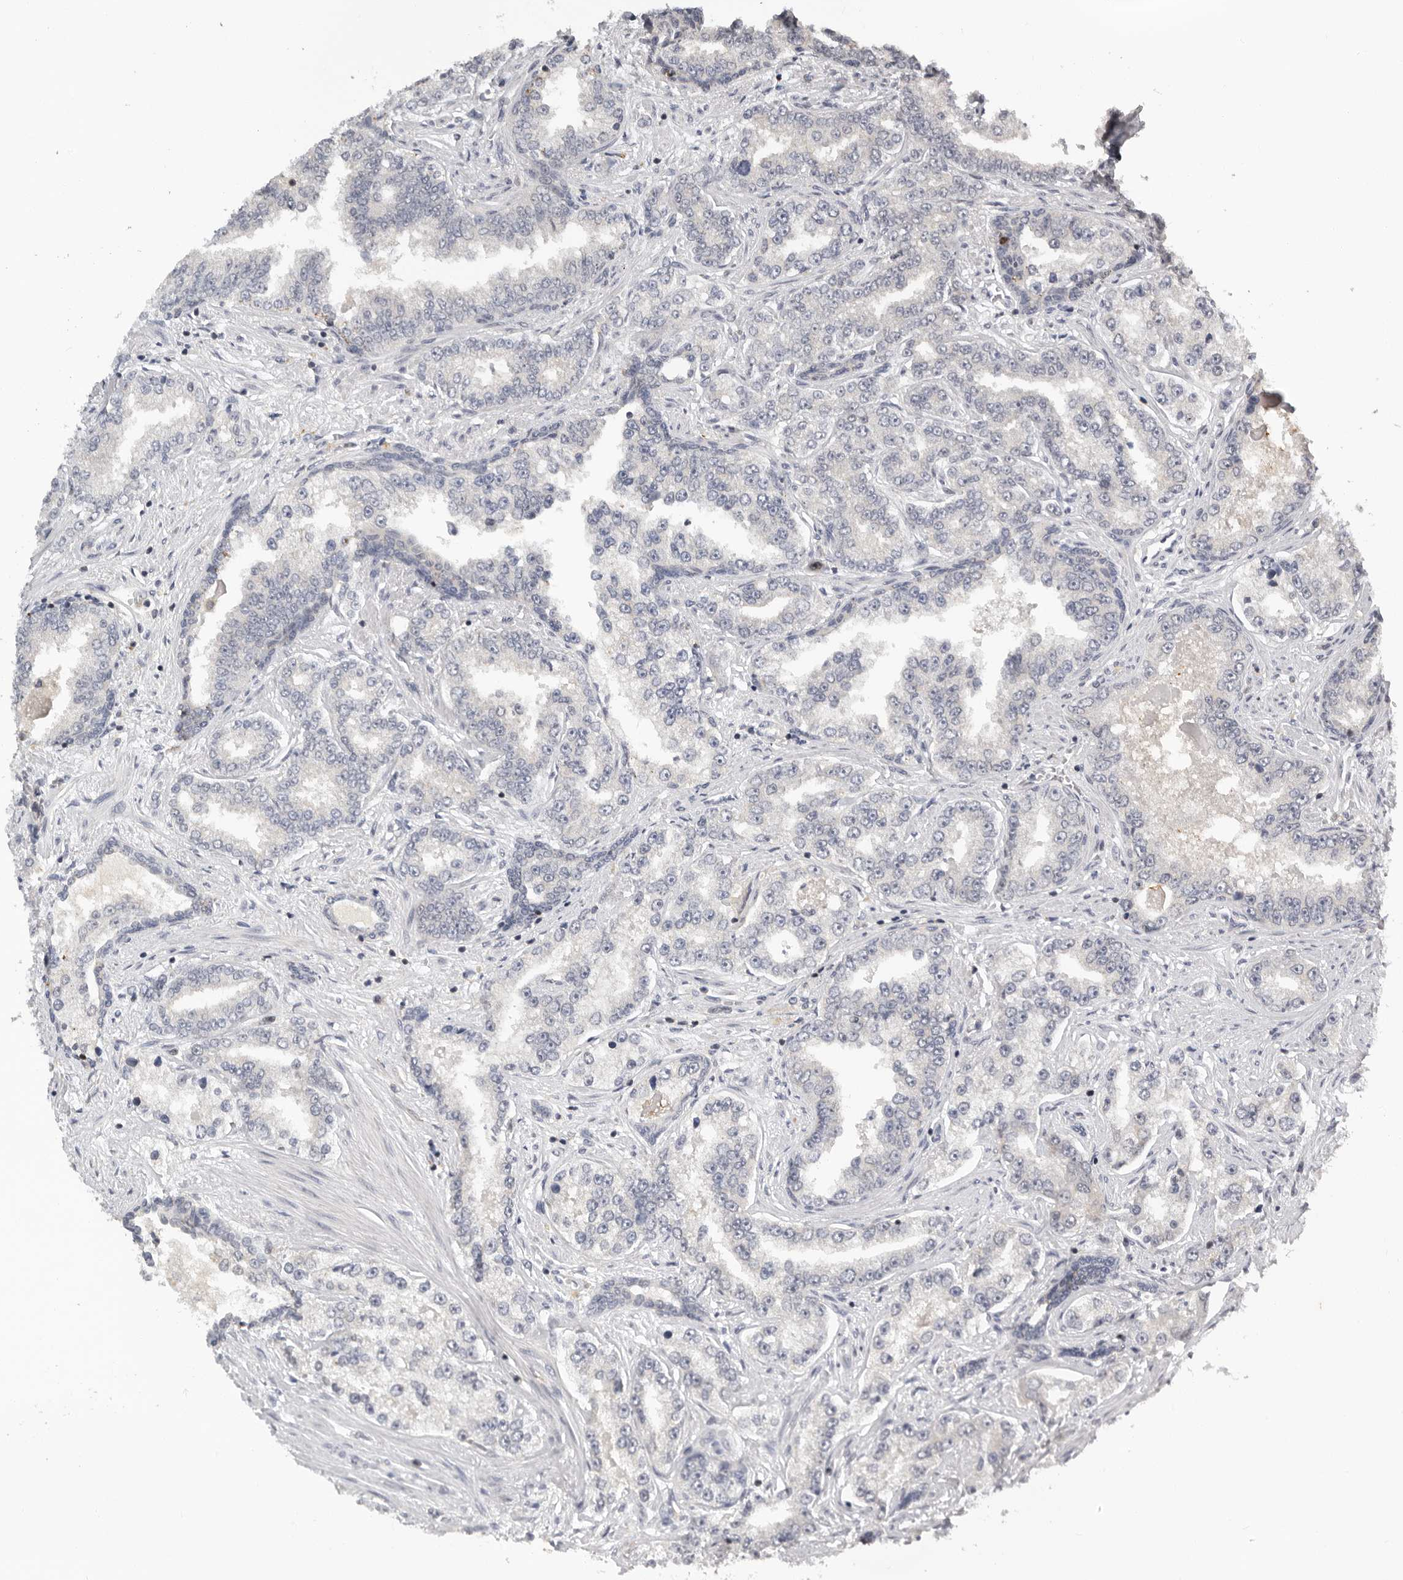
{"staining": {"intensity": "negative", "quantity": "none", "location": "none"}, "tissue": "prostate cancer", "cell_type": "Tumor cells", "image_type": "cancer", "snomed": [{"axis": "morphology", "description": "Normal tissue, NOS"}, {"axis": "morphology", "description": "Adenocarcinoma, High grade"}, {"axis": "topography", "description": "Prostate"}], "caption": "A photomicrograph of prostate cancer stained for a protein exhibits no brown staining in tumor cells.", "gene": "KIF2B", "patient": {"sex": "male", "age": 83}}